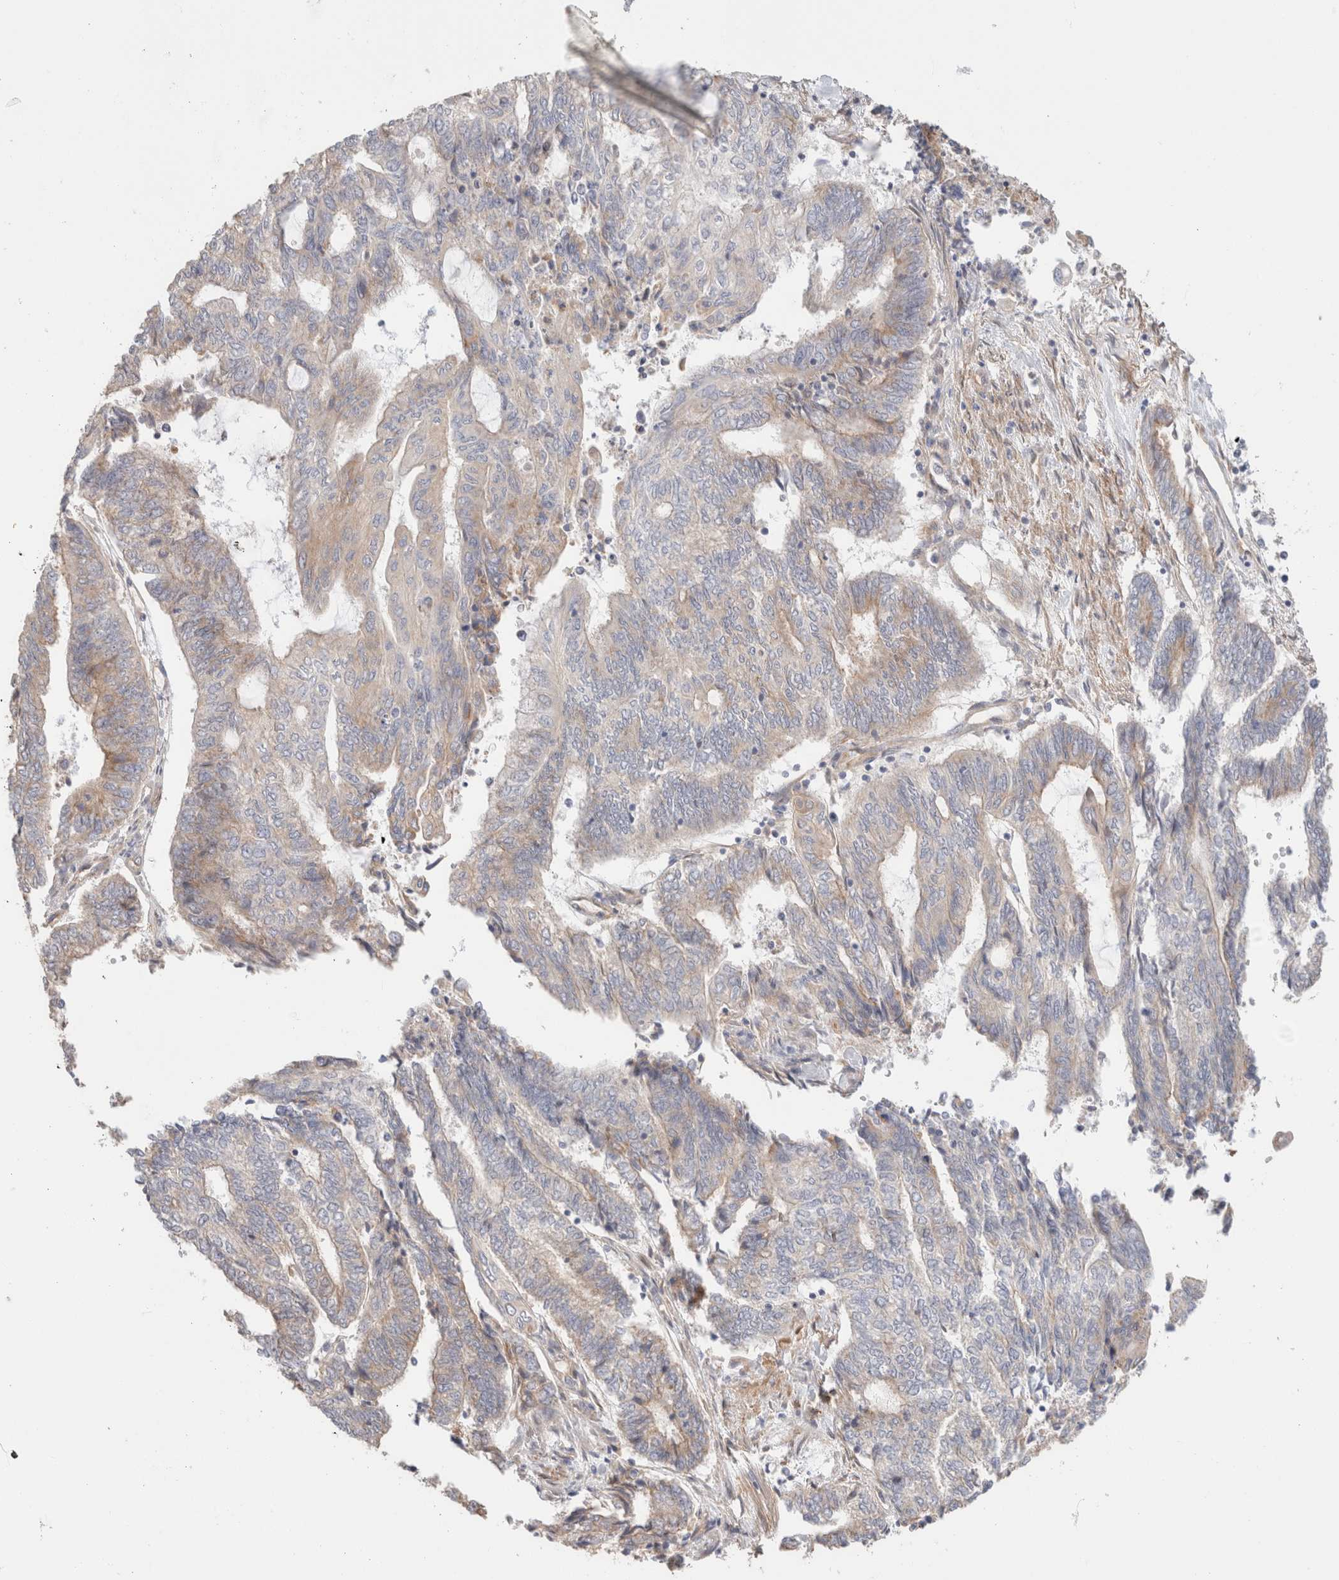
{"staining": {"intensity": "weak", "quantity": "<25%", "location": "cytoplasmic/membranous"}, "tissue": "endometrial cancer", "cell_type": "Tumor cells", "image_type": "cancer", "snomed": [{"axis": "morphology", "description": "Adenocarcinoma, NOS"}, {"axis": "topography", "description": "Uterus"}, {"axis": "topography", "description": "Endometrium"}], "caption": "Endometrial cancer was stained to show a protein in brown. There is no significant staining in tumor cells.", "gene": "ID3", "patient": {"sex": "female", "age": 70}}